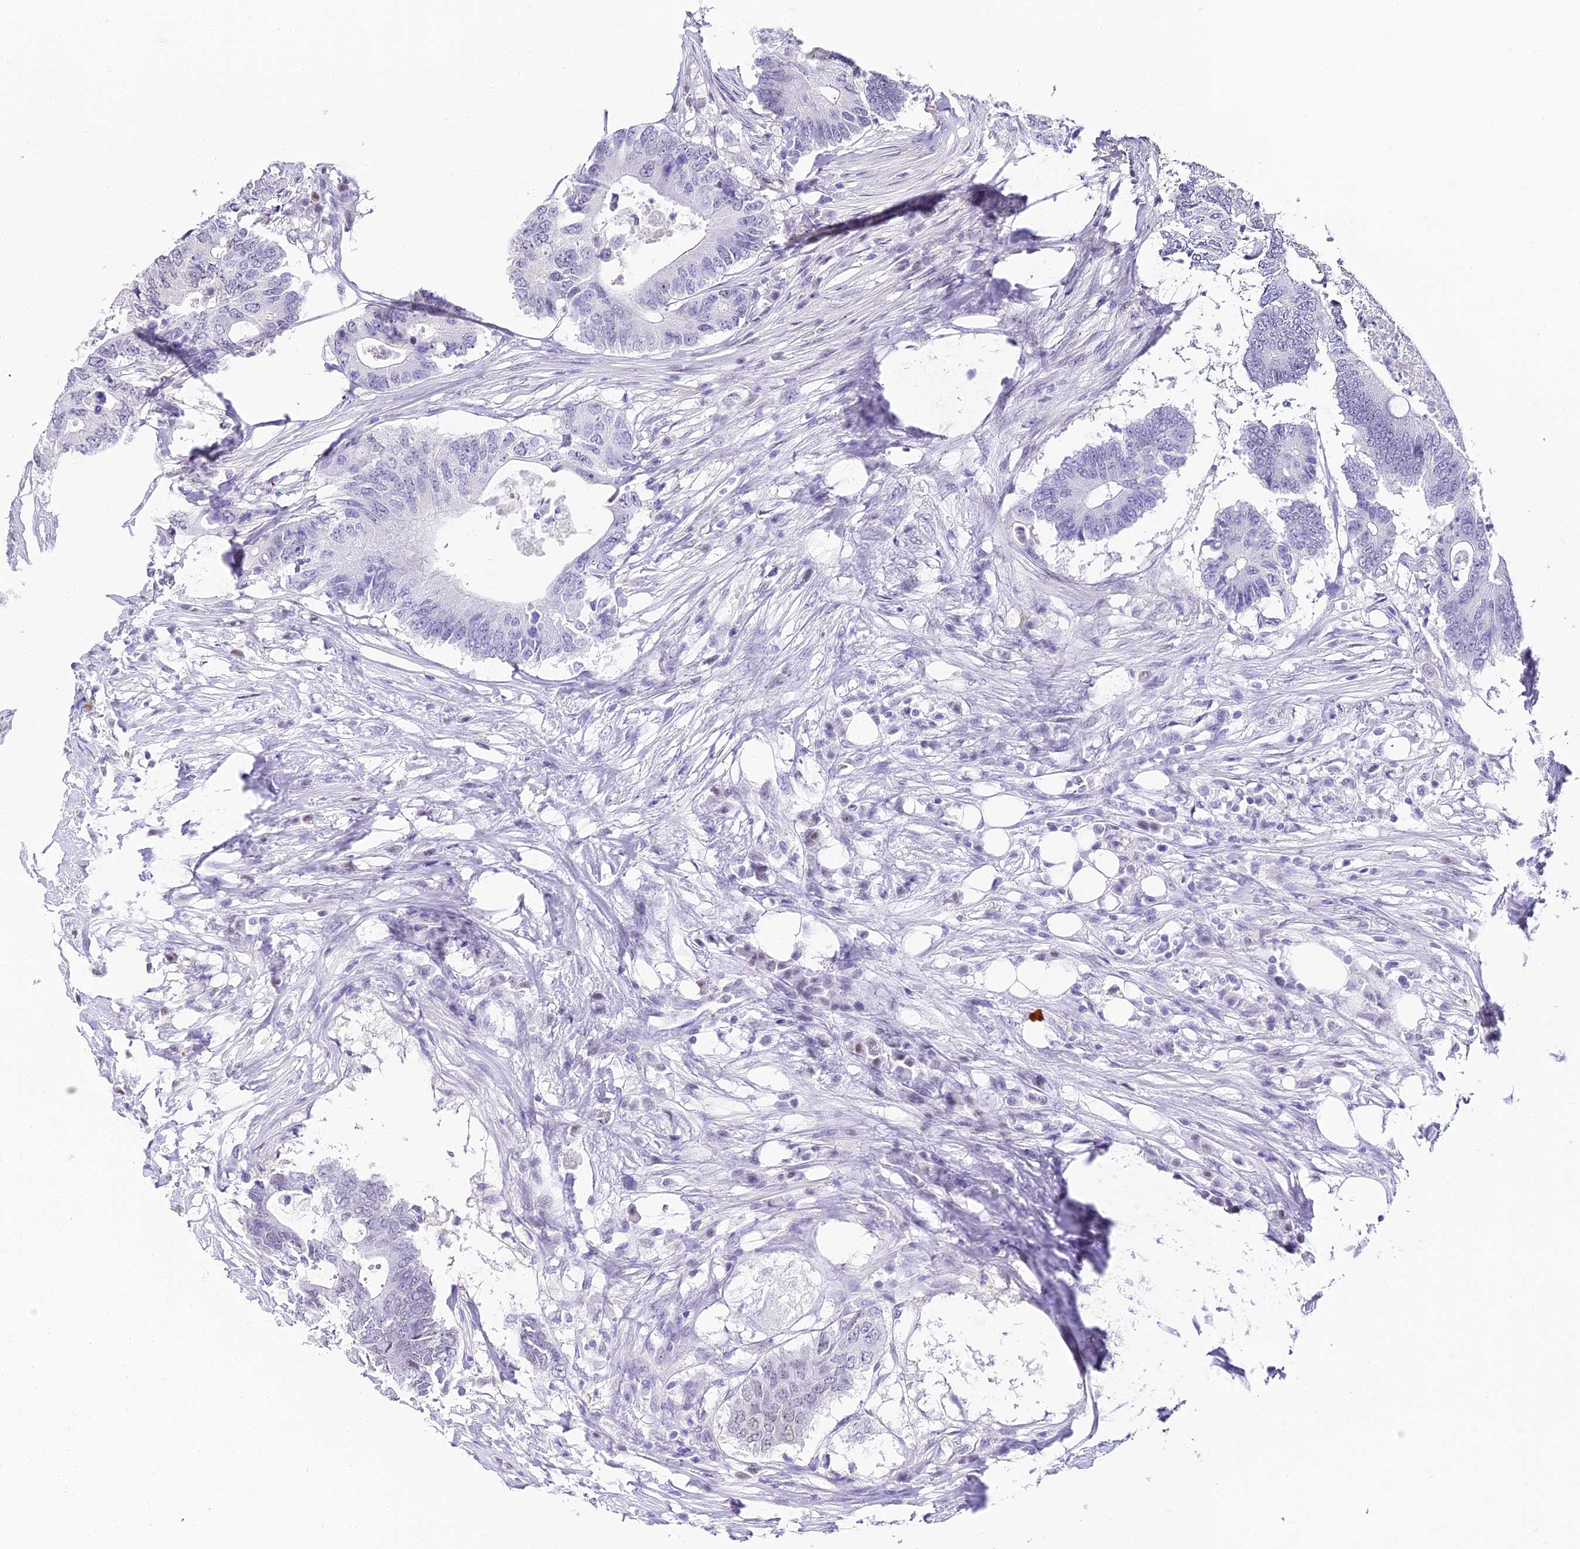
{"staining": {"intensity": "negative", "quantity": "none", "location": "none"}, "tissue": "colorectal cancer", "cell_type": "Tumor cells", "image_type": "cancer", "snomed": [{"axis": "morphology", "description": "Adenocarcinoma, NOS"}, {"axis": "topography", "description": "Colon"}], "caption": "High magnification brightfield microscopy of adenocarcinoma (colorectal) stained with DAB (3,3'-diaminobenzidine) (brown) and counterstained with hematoxylin (blue): tumor cells show no significant staining. Brightfield microscopy of IHC stained with DAB (brown) and hematoxylin (blue), captured at high magnification.", "gene": "ABHD14A-ACY1", "patient": {"sex": "male", "age": 71}}